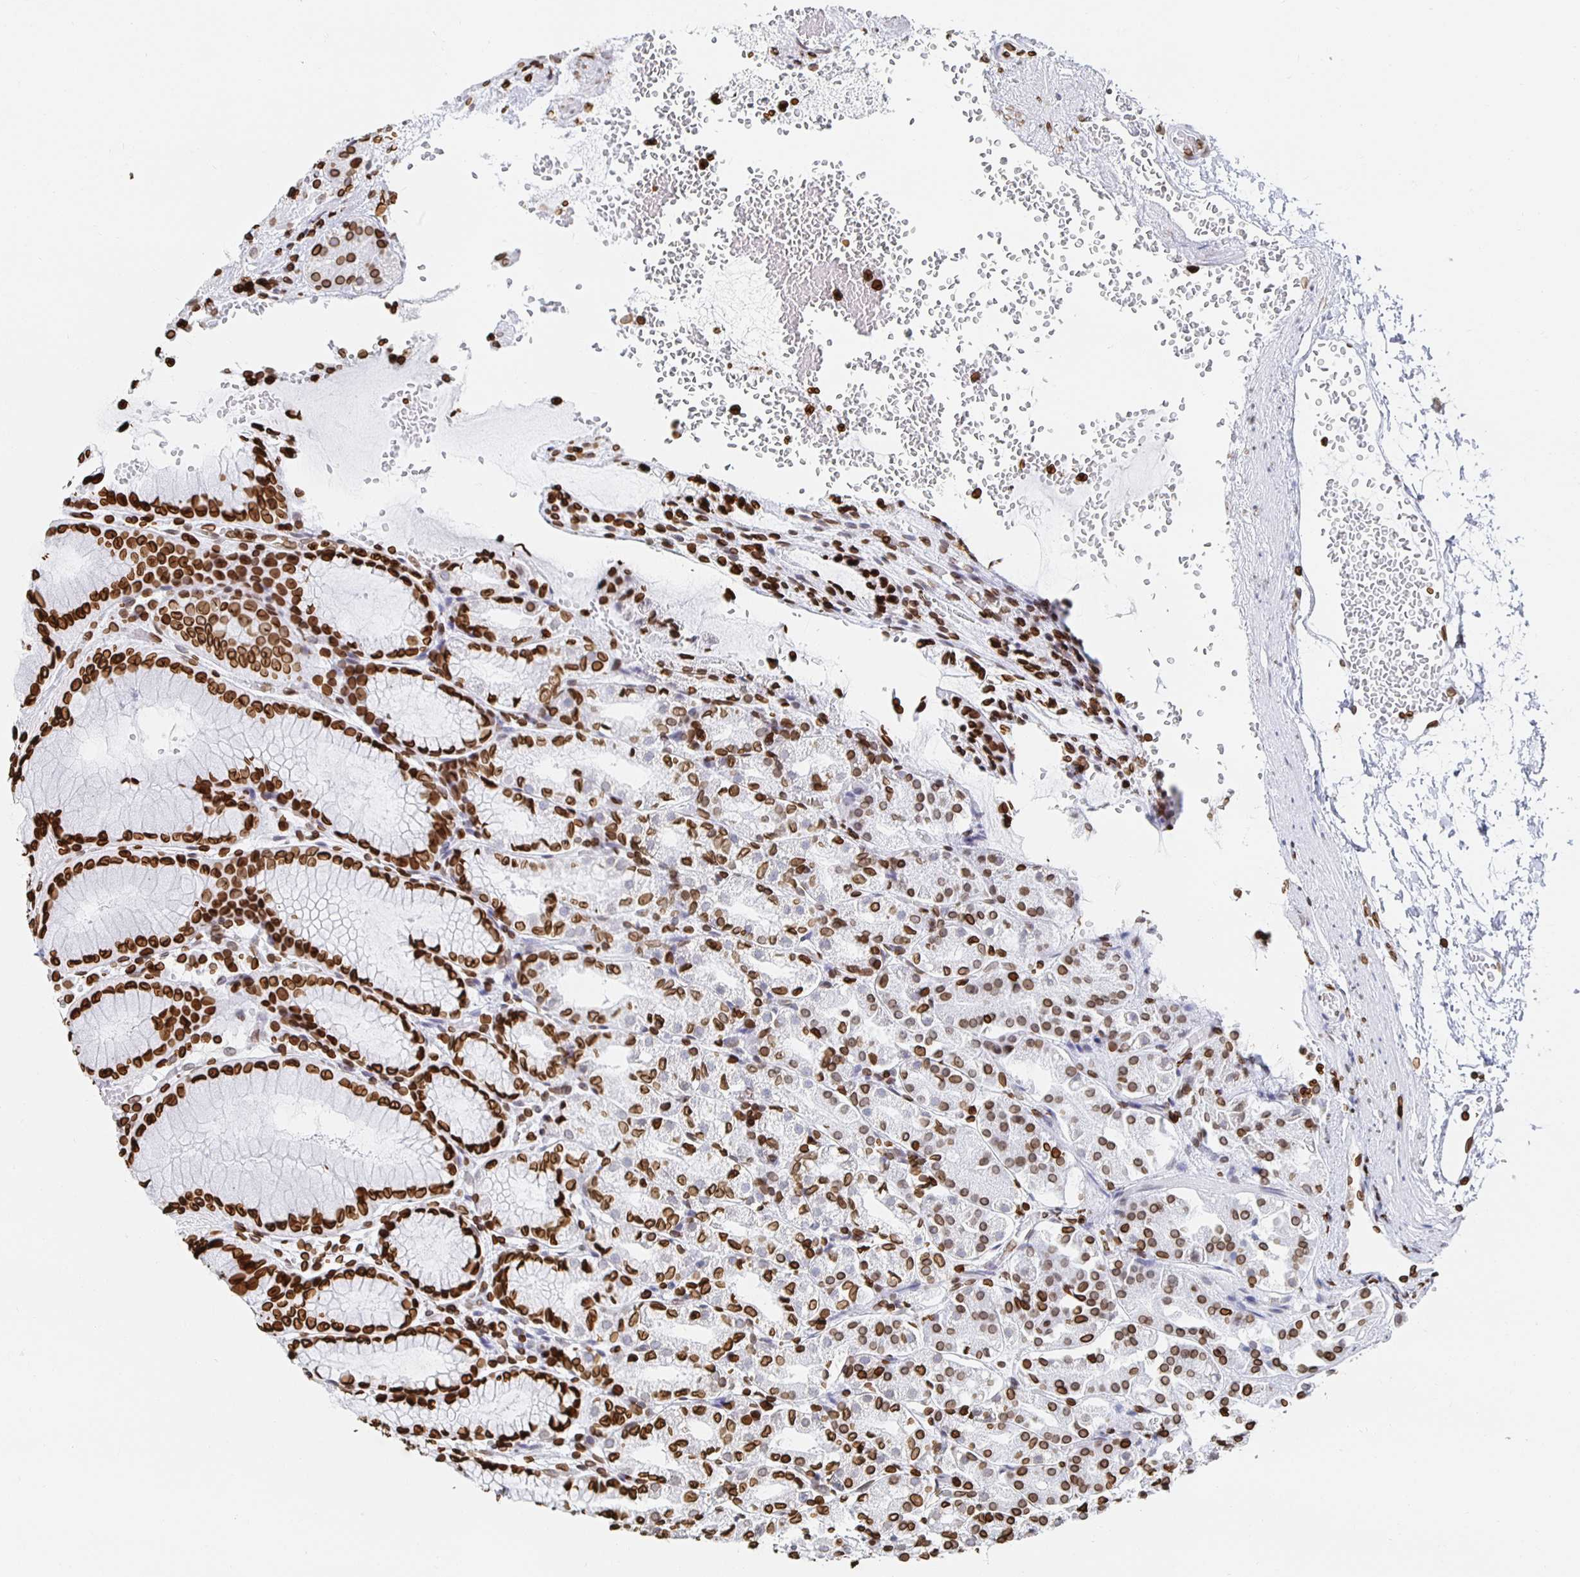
{"staining": {"intensity": "strong", "quantity": ">75%", "location": "cytoplasmic/membranous,nuclear"}, "tissue": "stomach", "cell_type": "Glandular cells", "image_type": "normal", "snomed": [{"axis": "morphology", "description": "Normal tissue, NOS"}, {"axis": "topography", "description": "Stomach"}], "caption": "This image reveals immunohistochemistry staining of benign stomach, with high strong cytoplasmic/membranous,nuclear expression in about >75% of glandular cells.", "gene": "LMNB1", "patient": {"sex": "female", "age": 57}}